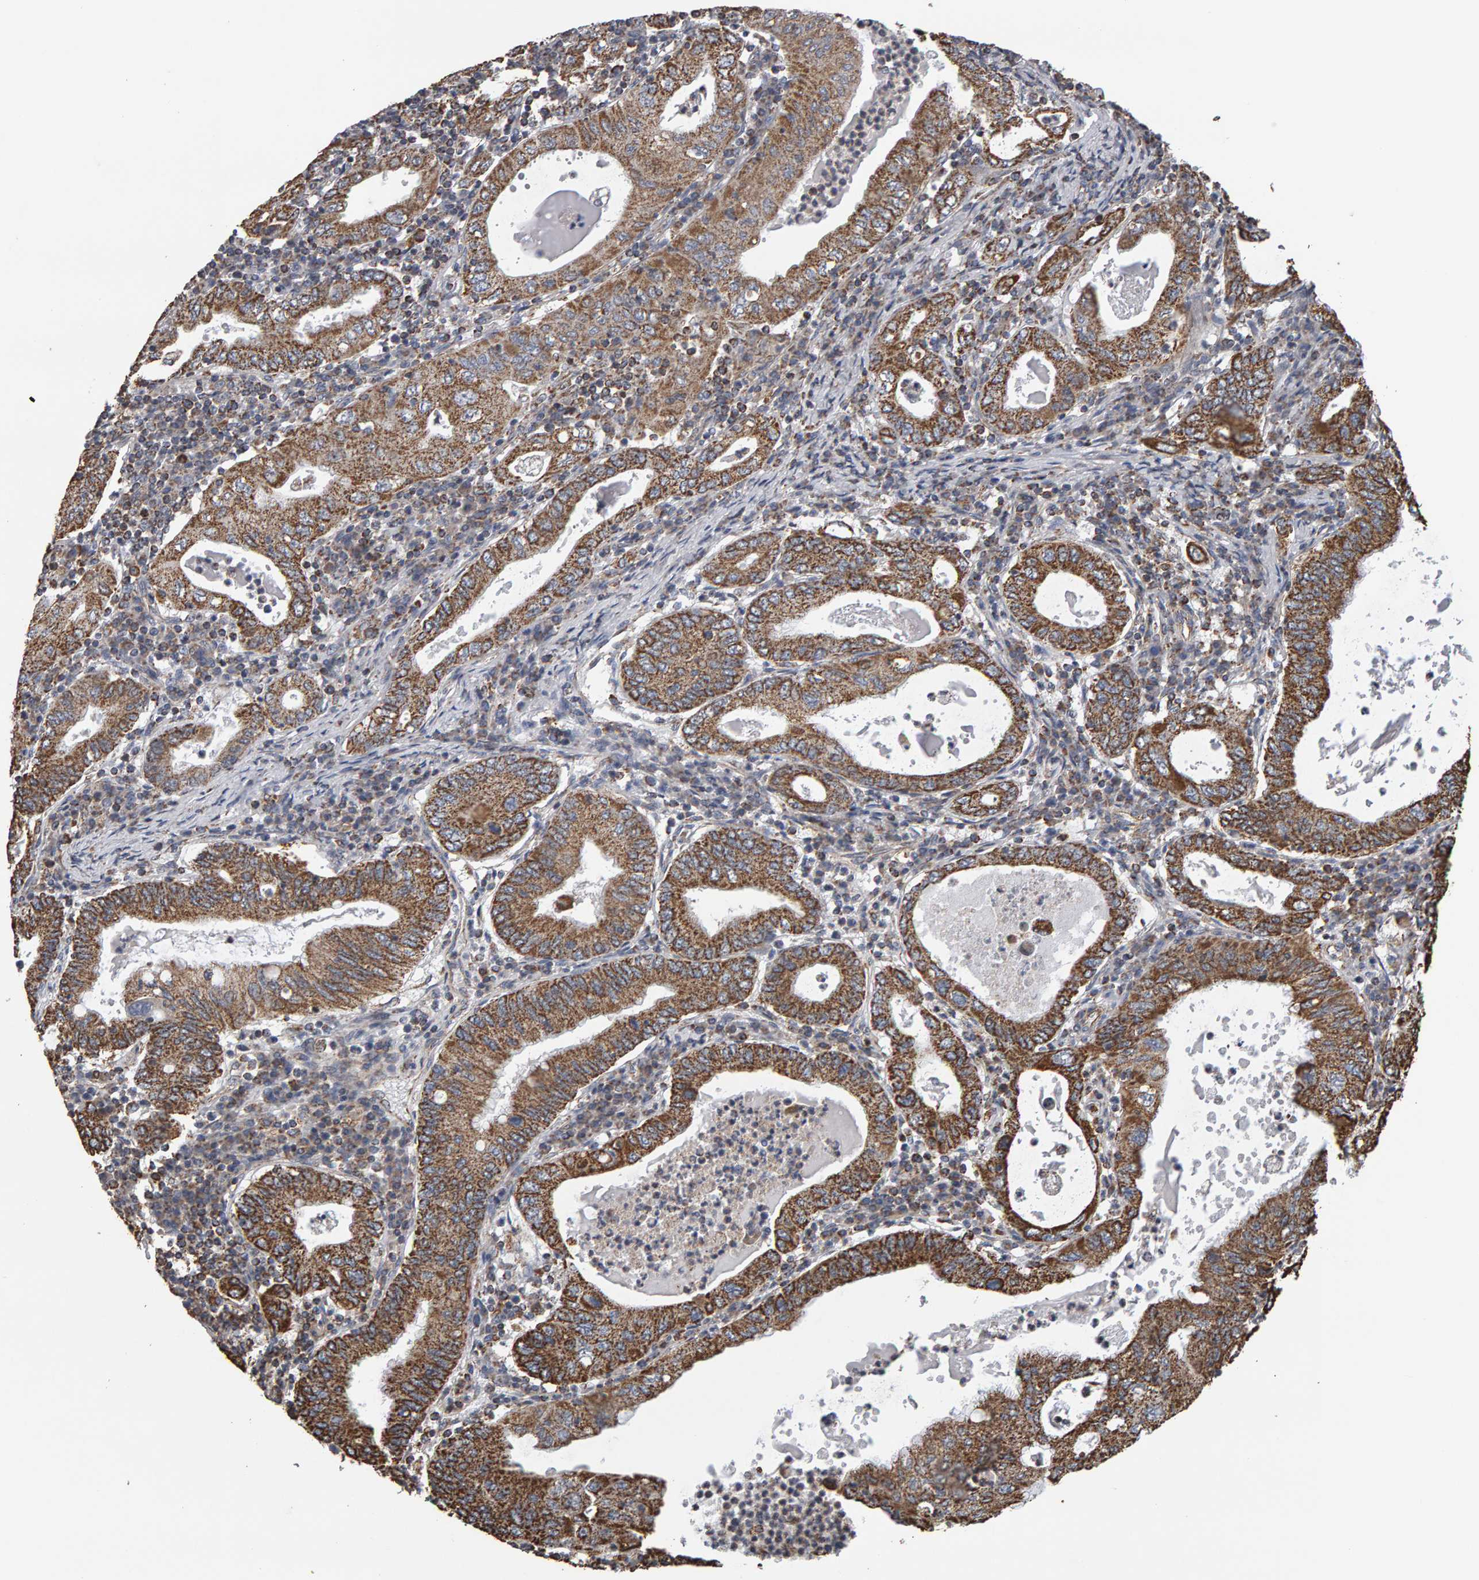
{"staining": {"intensity": "moderate", "quantity": ">75%", "location": "cytoplasmic/membranous"}, "tissue": "stomach cancer", "cell_type": "Tumor cells", "image_type": "cancer", "snomed": [{"axis": "morphology", "description": "Normal tissue, NOS"}, {"axis": "morphology", "description": "Adenocarcinoma, NOS"}, {"axis": "topography", "description": "Esophagus"}, {"axis": "topography", "description": "Stomach, upper"}, {"axis": "topography", "description": "Peripheral nerve tissue"}], "caption": "Stomach cancer tissue demonstrates moderate cytoplasmic/membranous expression in approximately >75% of tumor cells", "gene": "TOM1L1", "patient": {"sex": "male", "age": 62}}